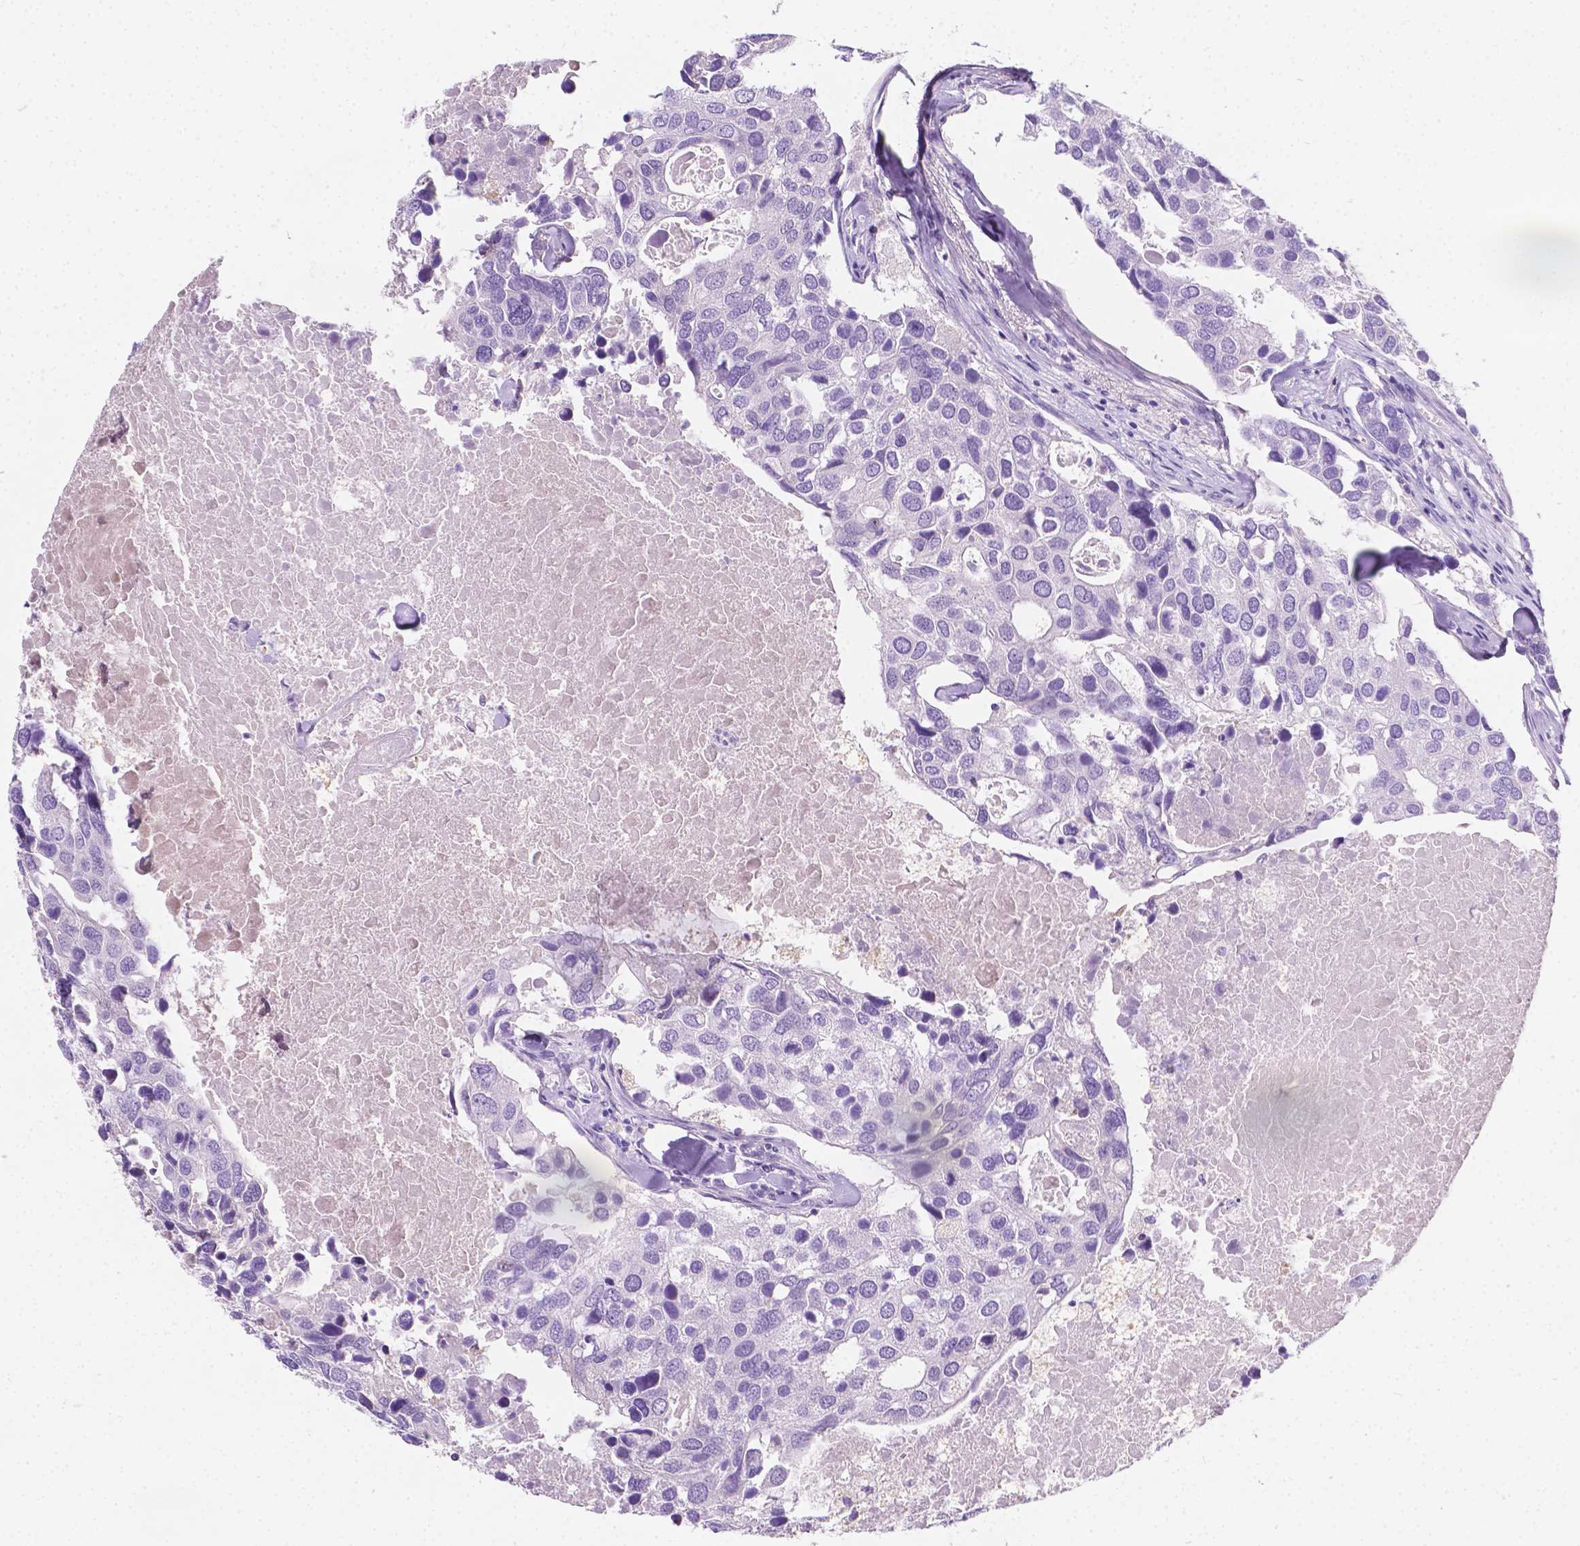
{"staining": {"intensity": "negative", "quantity": "none", "location": "none"}, "tissue": "breast cancer", "cell_type": "Tumor cells", "image_type": "cancer", "snomed": [{"axis": "morphology", "description": "Duct carcinoma"}, {"axis": "topography", "description": "Breast"}], "caption": "Immunohistochemistry (IHC) image of neoplastic tissue: human breast cancer stained with DAB reveals no significant protein staining in tumor cells.", "gene": "GNAO1", "patient": {"sex": "female", "age": 83}}